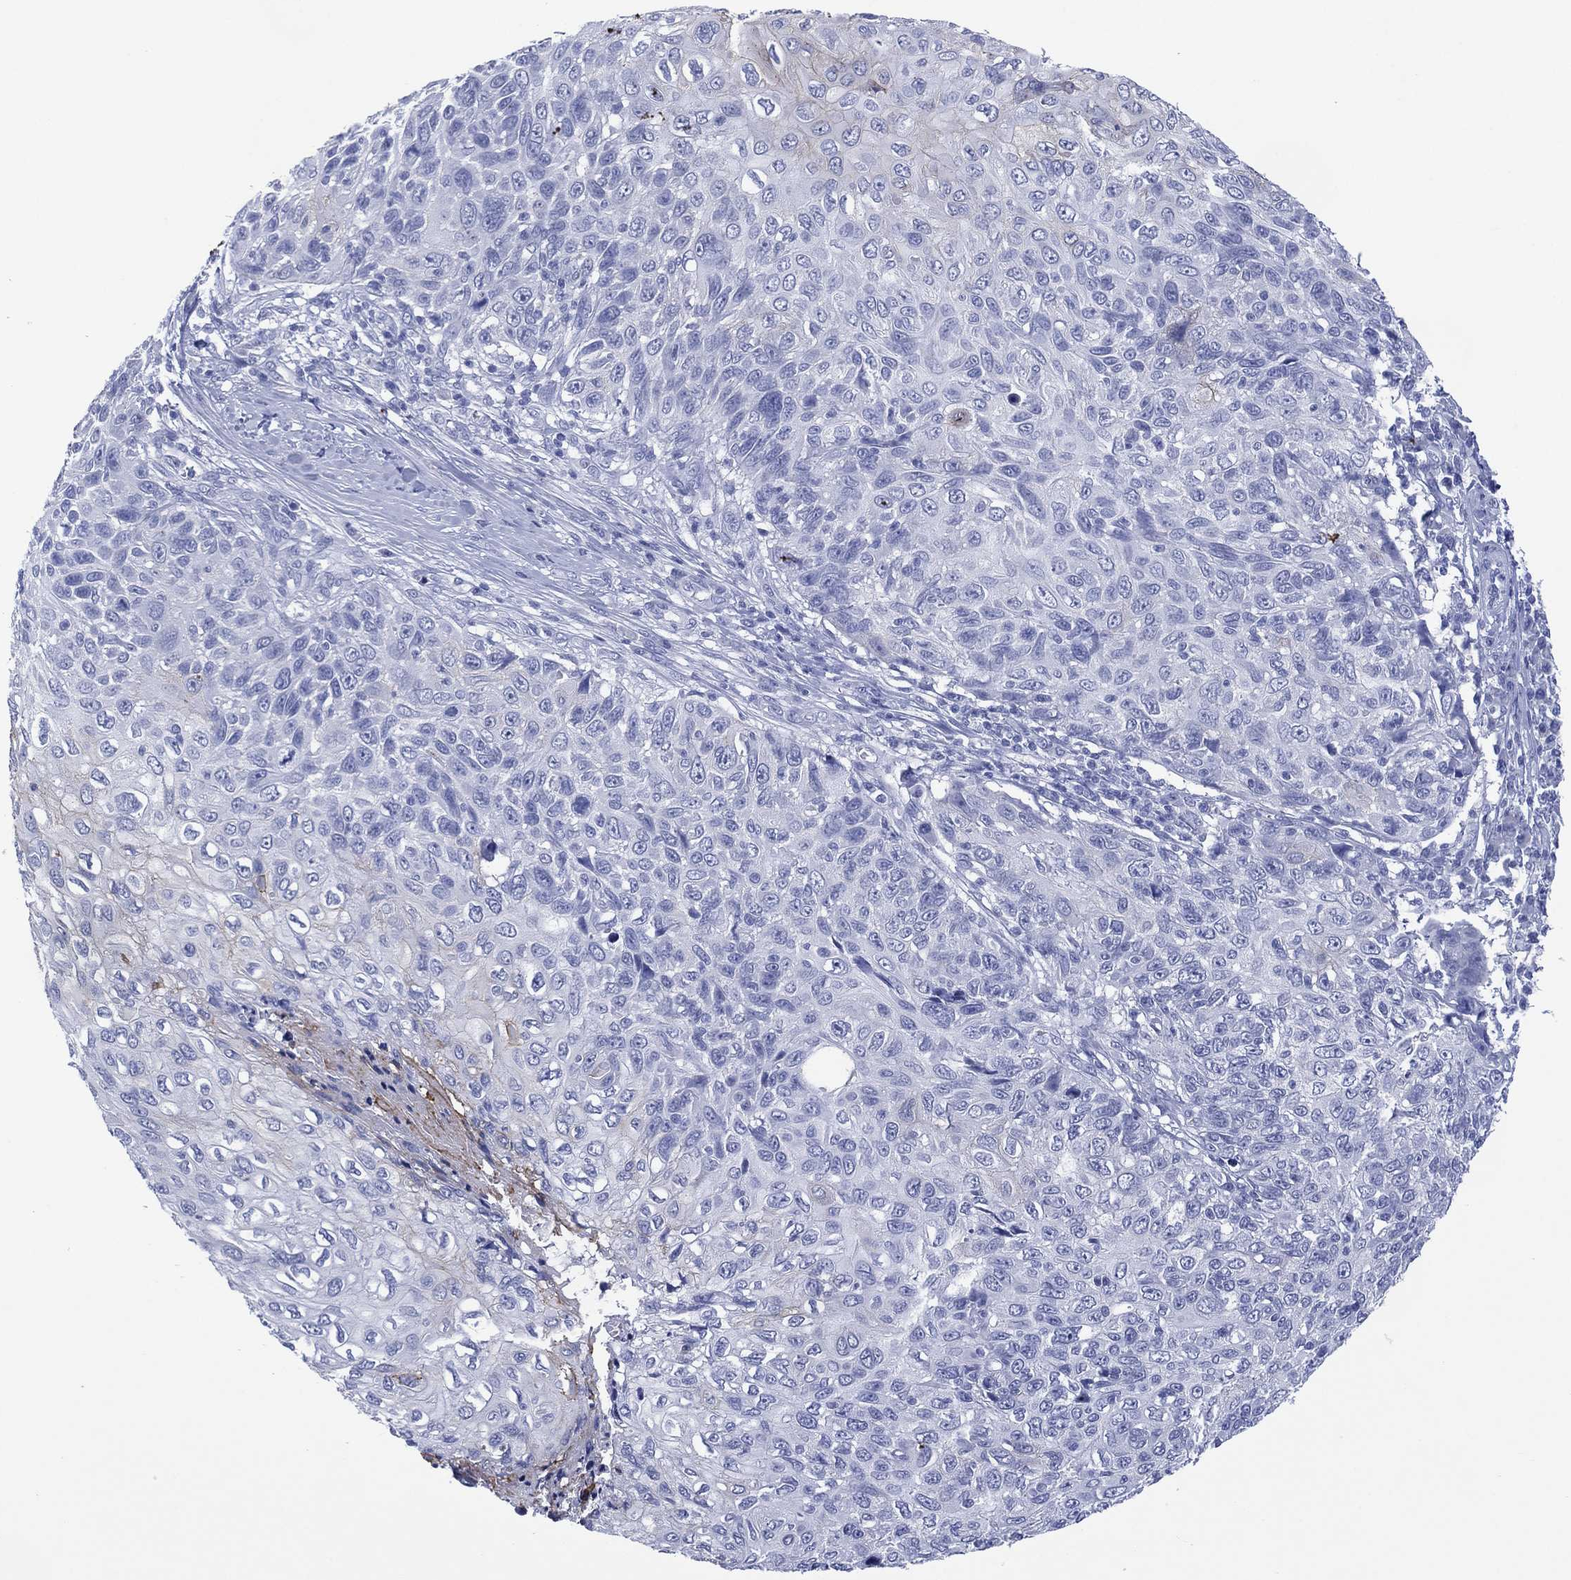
{"staining": {"intensity": "moderate", "quantity": "<25%", "location": "cytoplasmic/membranous"}, "tissue": "skin cancer", "cell_type": "Tumor cells", "image_type": "cancer", "snomed": [{"axis": "morphology", "description": "Squamous cell carcinoma, NOS"}, {"axis": "topography", "description": "Skin"}], "caption": "Immunohistochemical staining of human squamous cell carcinoma (skin) displays low levels of moderate cytoplasmic/membranous positivity in about <25% of tumor cells.", "gene": "DSG1", "patient": {"sex": "male", "age": 92}}